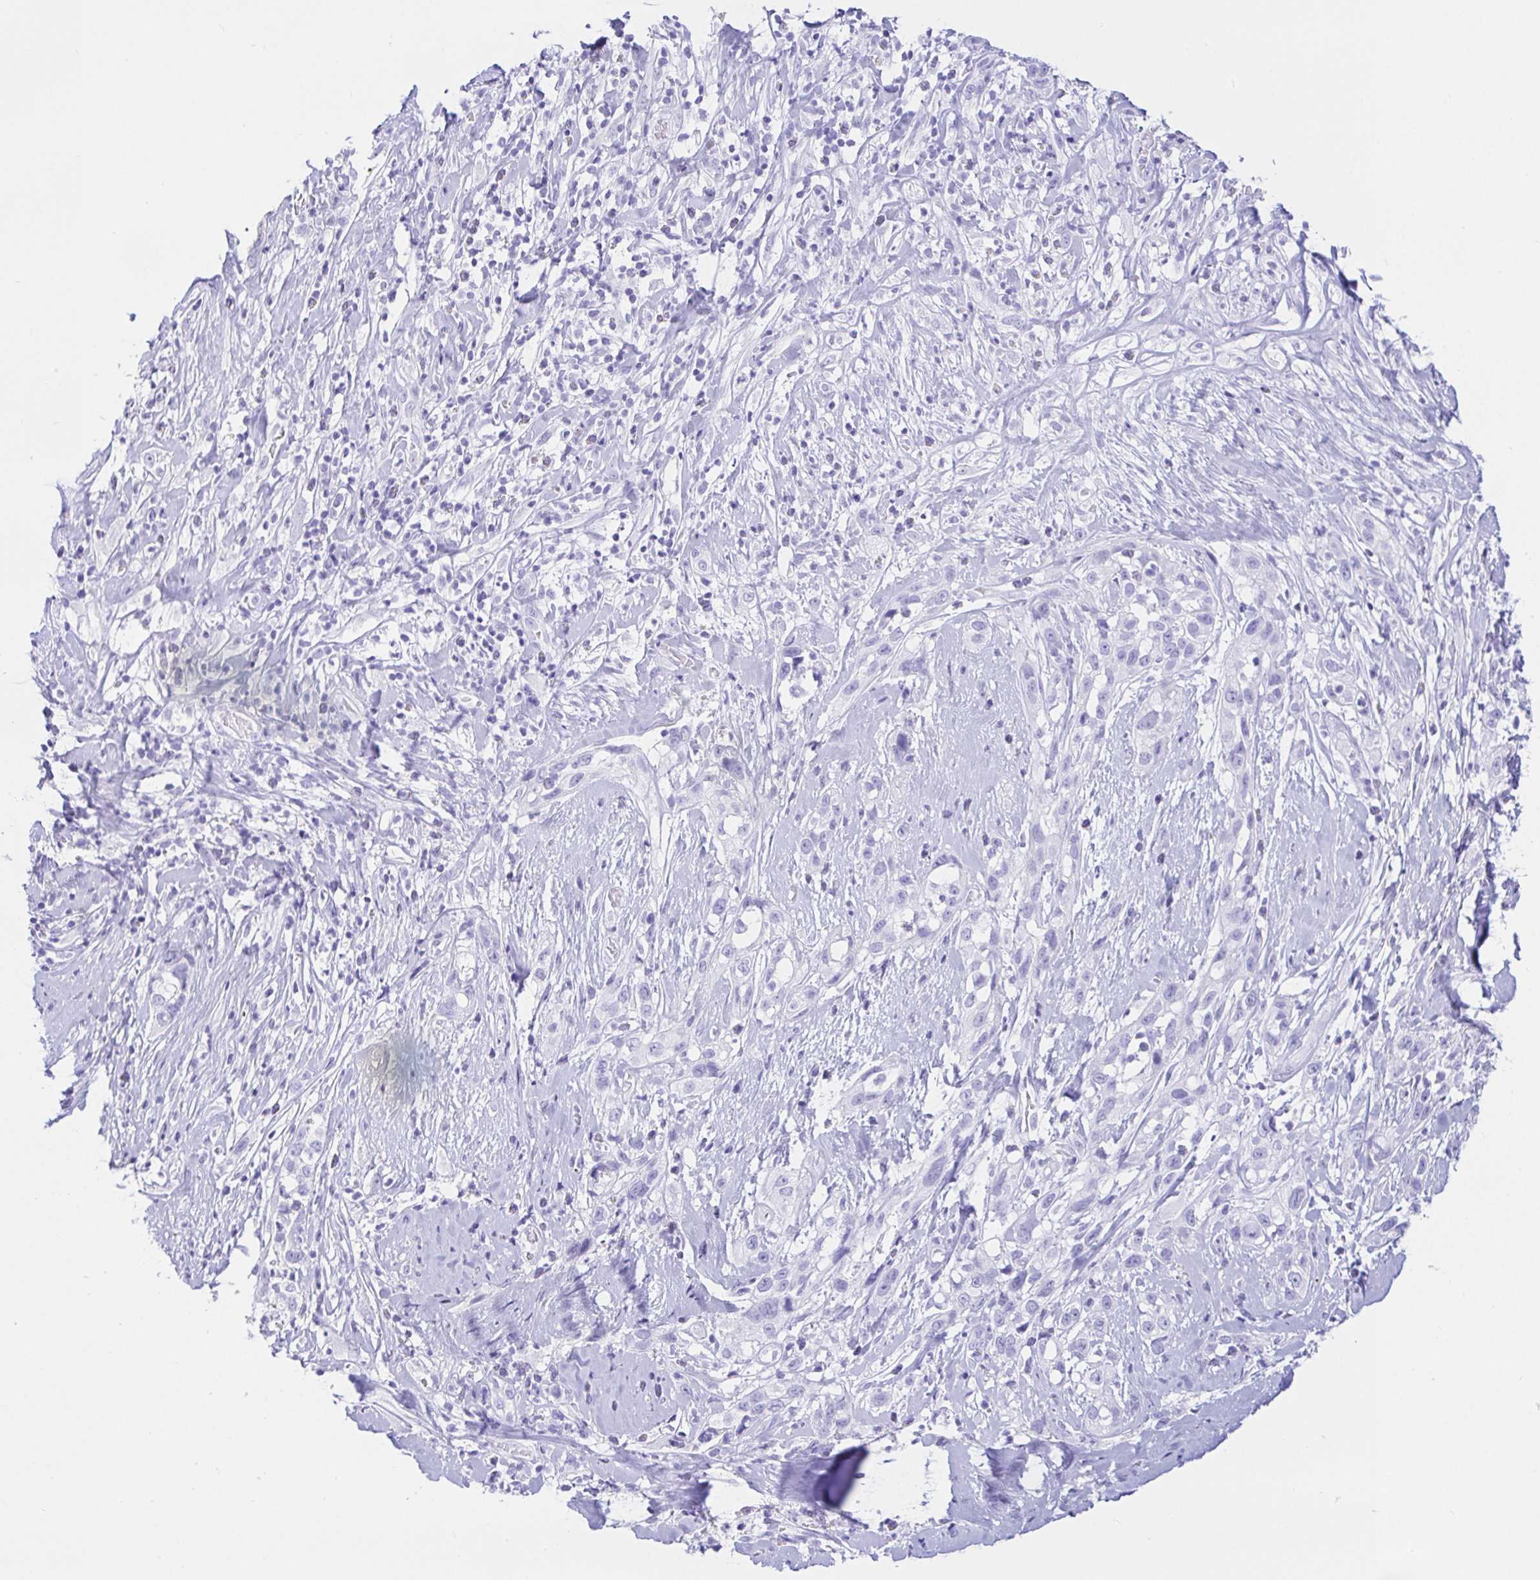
{"staining": {"intensity": "negative", "quantity": "none", "location": "none"}, "tissue": "skin cancer", "cell_type": "Tumor cells", "image_type": "cancer", "snomed": [{"axis": "morphology", "description": "Squamous cell carcinoma, NOS"}, {"axis": "topography", "description": "Skin"}], "caption": "The immunohistochemistry (IHC) histopathology image has no significant expression in tumor cells of skin cancer tissue. (Stains: DAB (3,3'-diaminobenzidine) IHC with hematoxylin counter stain, Microscopy: brightfield microscopy at high magnification).", "gene": "PAX8", "patient": {"sex": "male", "age": 82}}